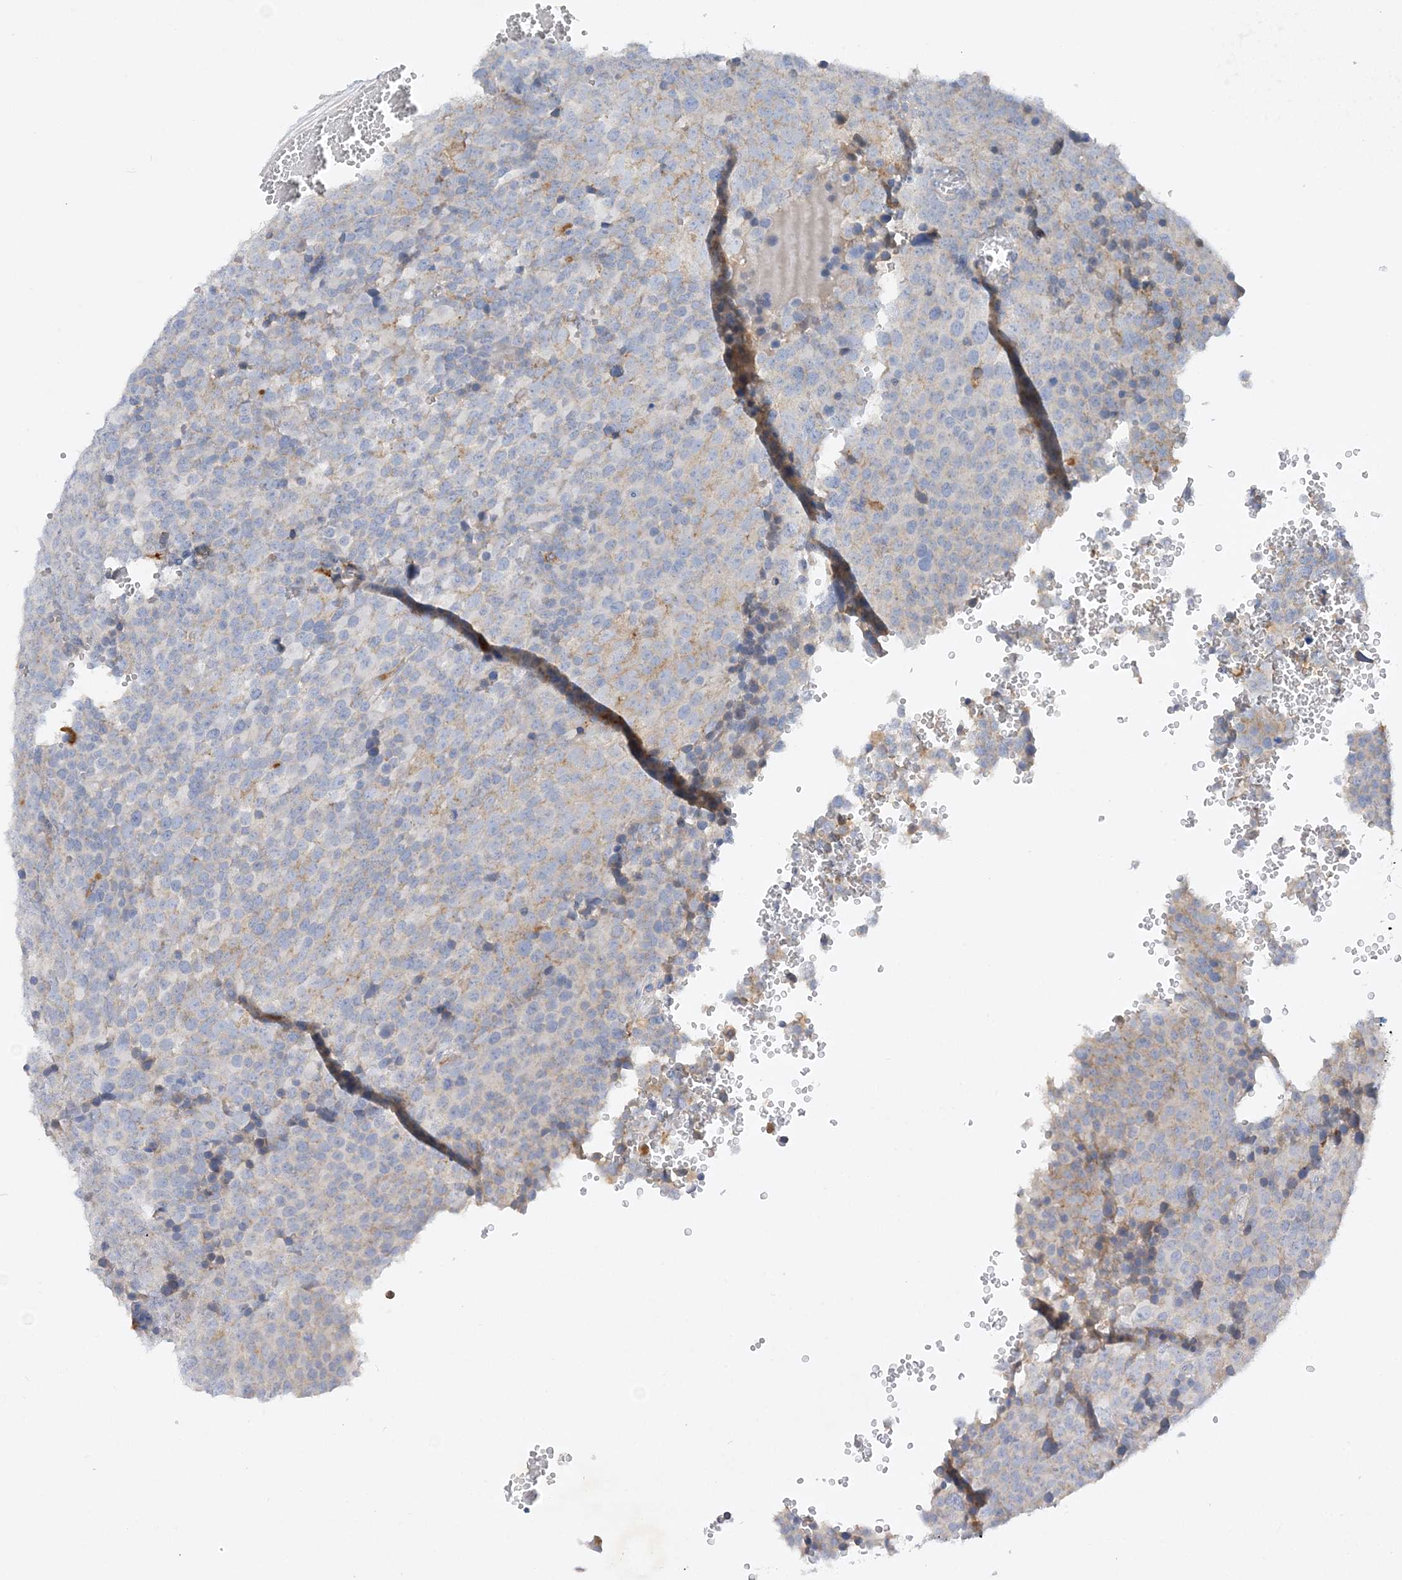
{"staining": {"intensity": "weak", "quantity": "<25%", "location": "cytoplasmic/membranous"}, "tissue": "testis cancer", "cell_type": "Tumor cells", "image_type": "cancer", "snomed": [{"axis": "morphology", "description": "Seminoma, NOS"}, {"axis": "topography", "description": "Testis"}], "caption": "Human testis cancer stained for a protein using IHC displays no positivity in tumor cells.", "gene": "GRINA", "patient": {"sex": "male", "age": 71}}